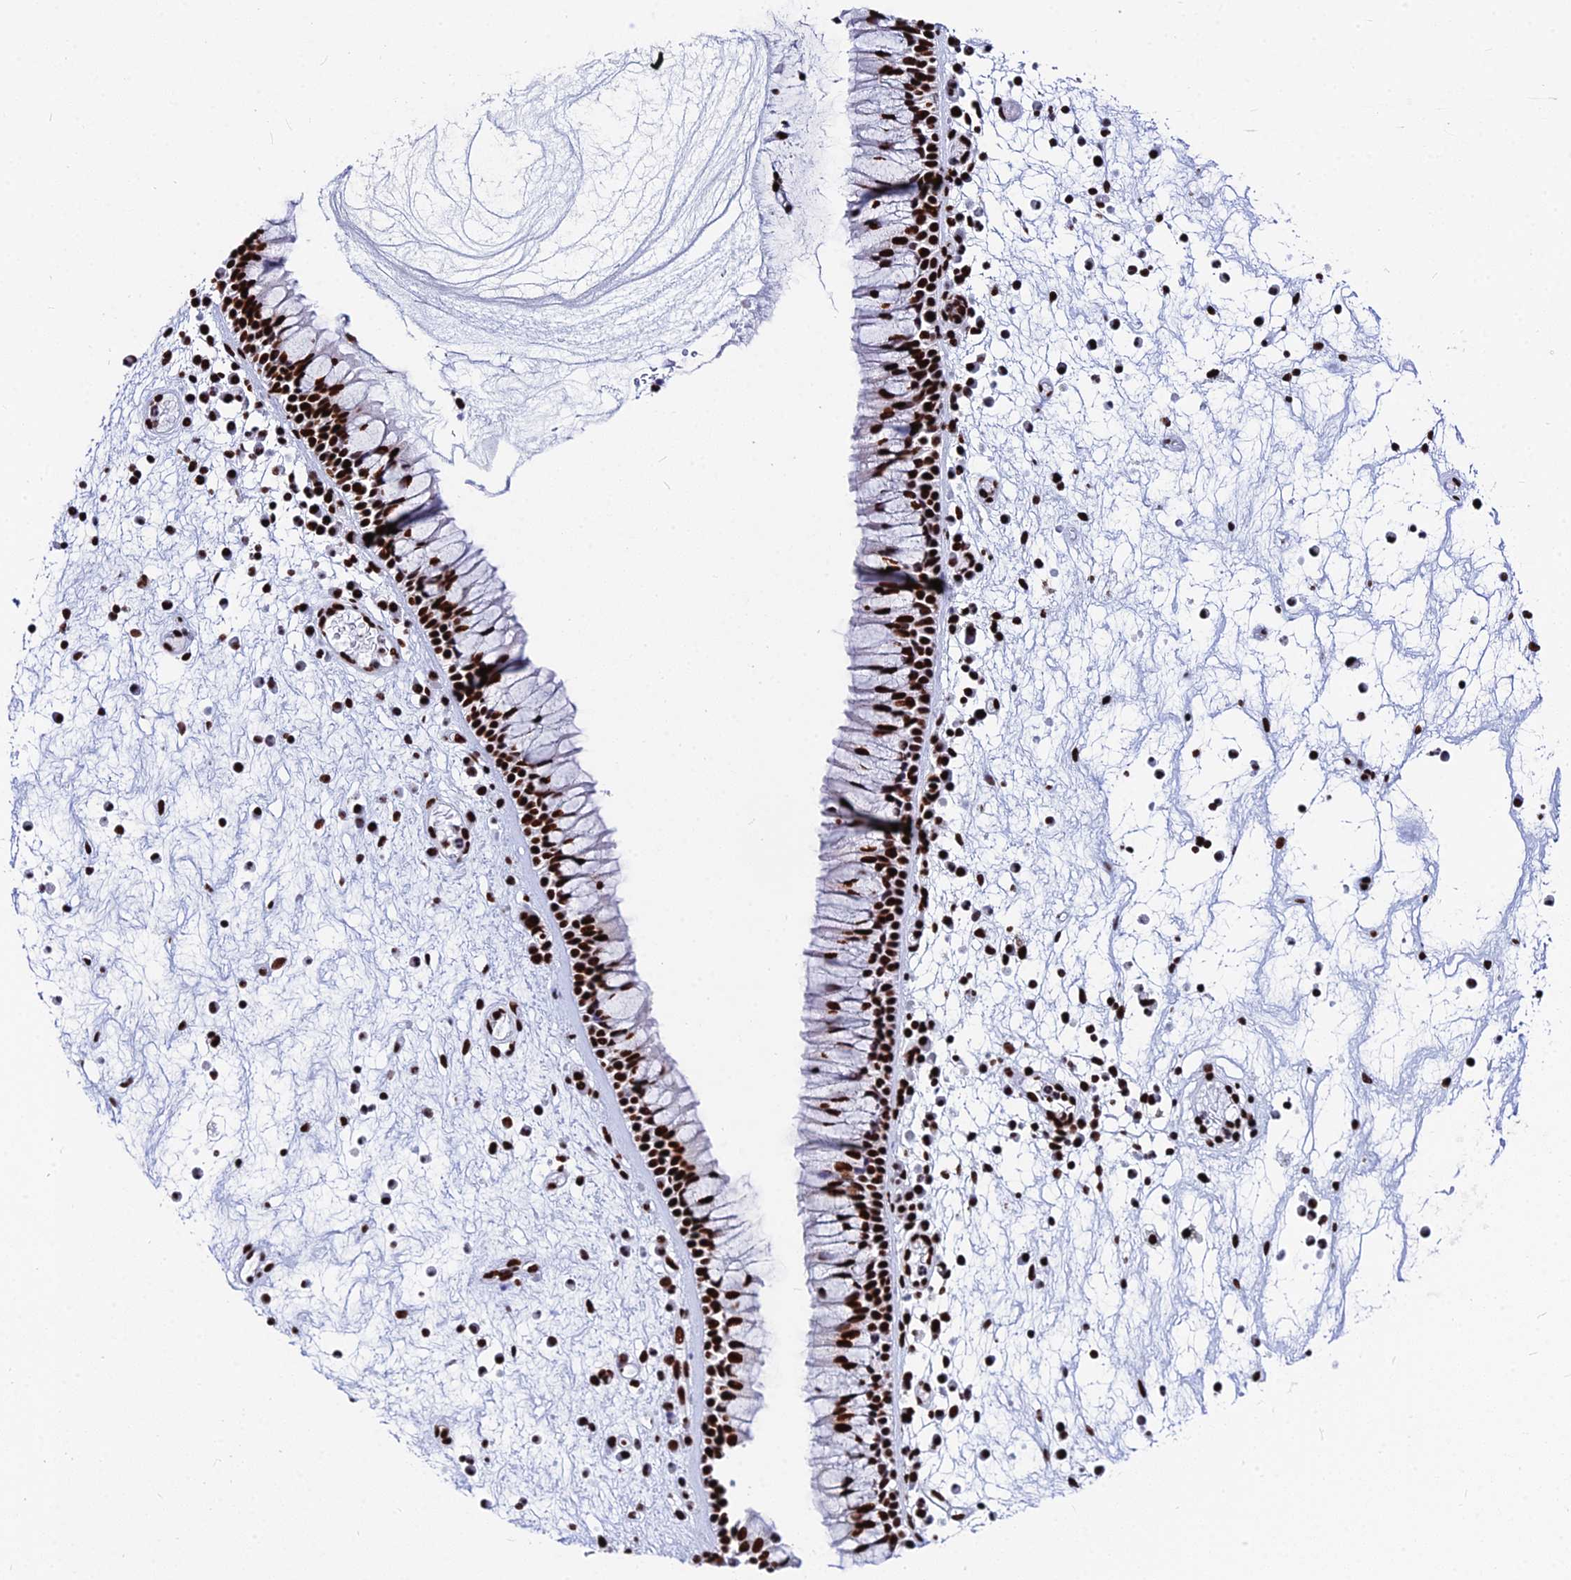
{"staining": {"intensity": "strong", "quantity": ">75%", "location": "nuclear"}, "tissue": "nasopharynx", "cell_type": "Respiratory epithelial cells", "image_type": "normal", "snomed": [{"axis": "morphology", "description": "Normal tissue, NOS"}, {"axis": "morphology", "description": "Inflammation, NOS"}, {"axis": "morphology", "description": "Malignant melanoma, Metastatic site"}, {"axis": "topography", "description": "Nasopharynx"}], "caption": "This photomicrograph displays immunohistochemistry (IHC) staining of benign nasopharynx, with high strong nuclear staining in about >75% of respiratory epithelial cells.", "gene": "HNRNPH1", "patient": {"sex": "male", "age": 70}}